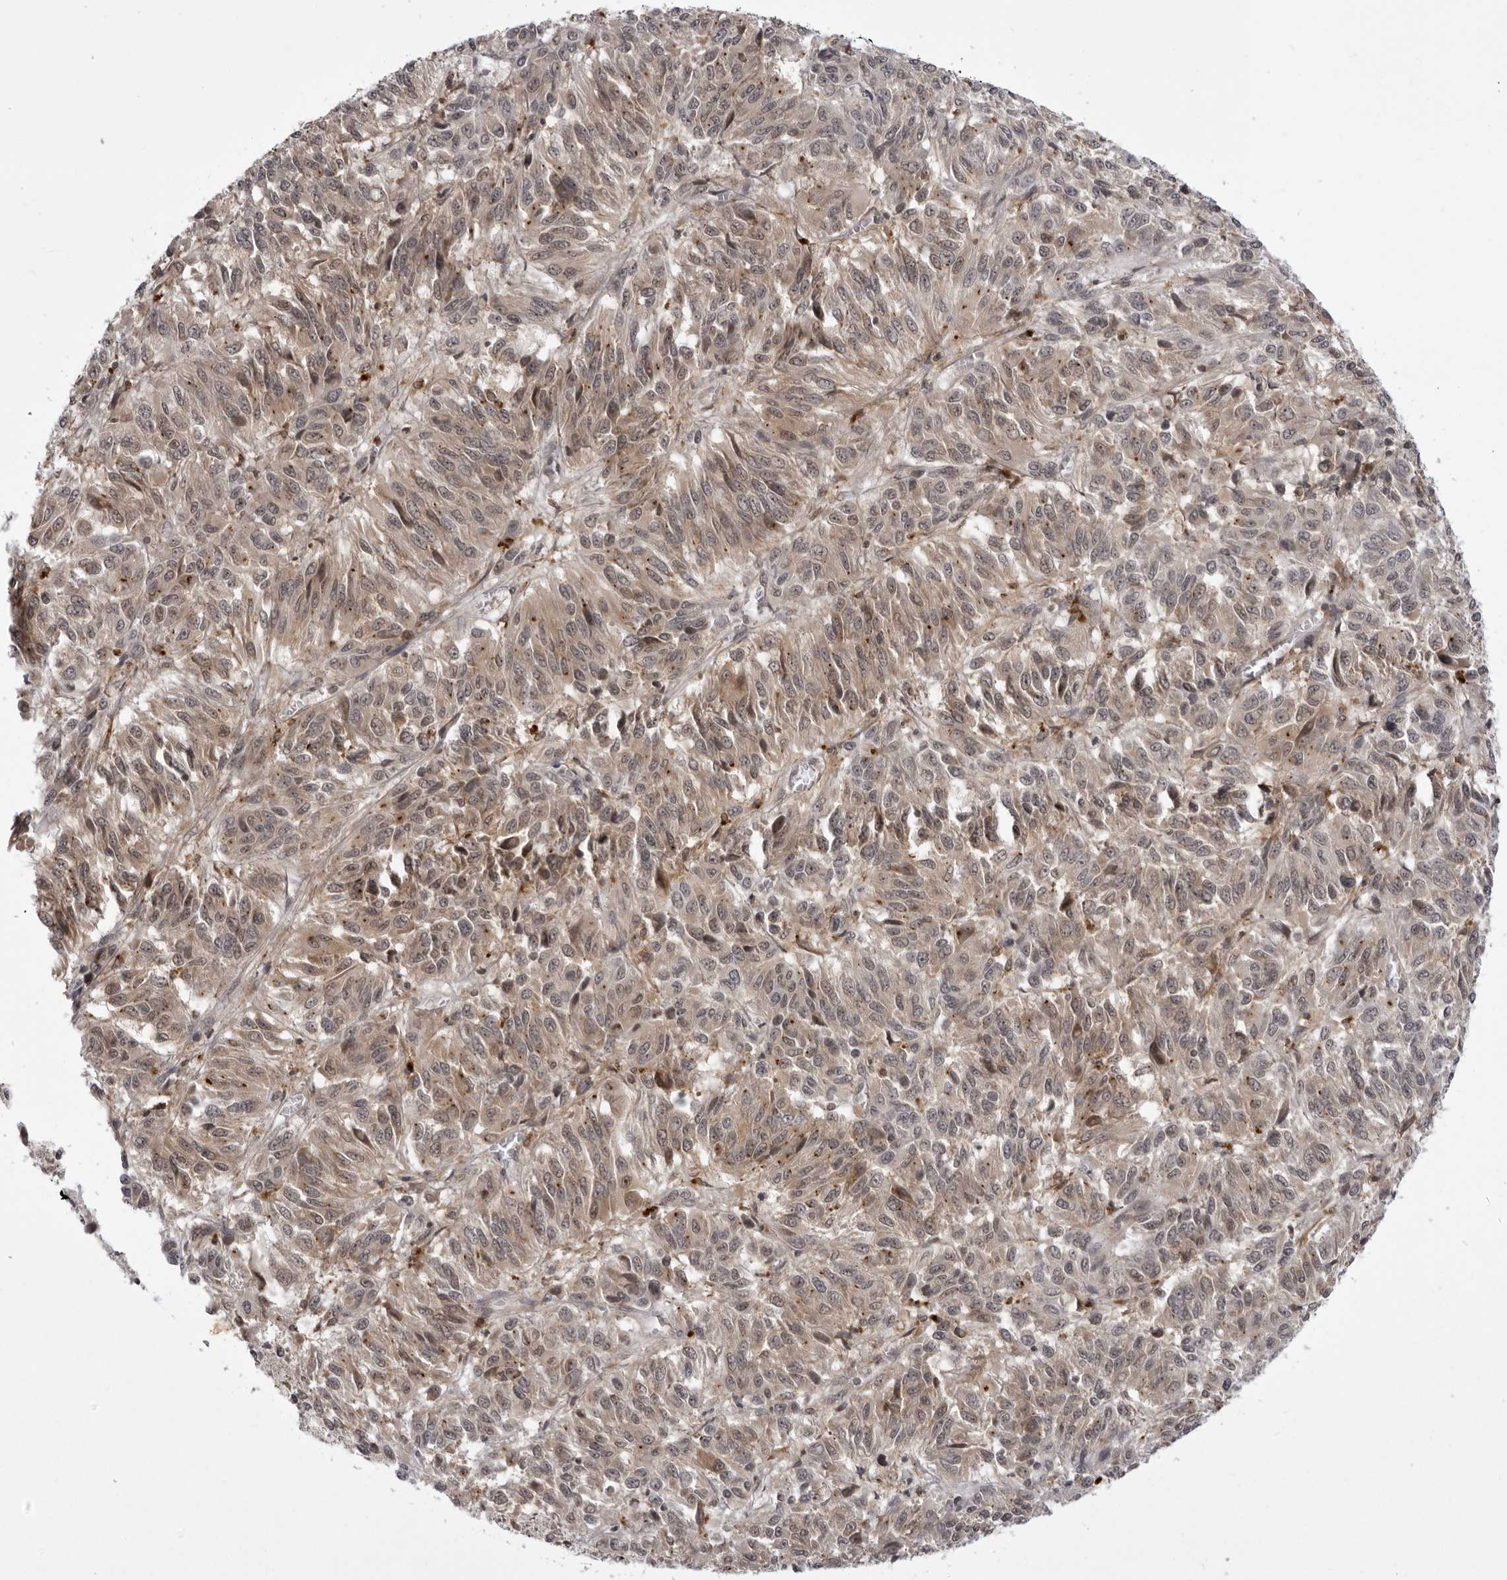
{"staining": {"intensity": "weak", "quantity": "25%-75%", "location": "cytoplasmic/membranous"}, "tissue": "melanoma", "cell_type": "Tumor cells", "image_type": "cancer", "snomed": [{"axis": "morphology", "description": "Malignant melanoma, Metastatic site"}, {"axis": "topography", "description": "Lung"}], "caption": "Immunohistochemical staining of malignant melanoma (metastatic site) shows weak cytoplasmic/membranous protein staining in about 25%-75% of tumor cells. Nuclei are stained in blue.", "gene": "USP43", "patient": {"sex": "male", "age": 64}}